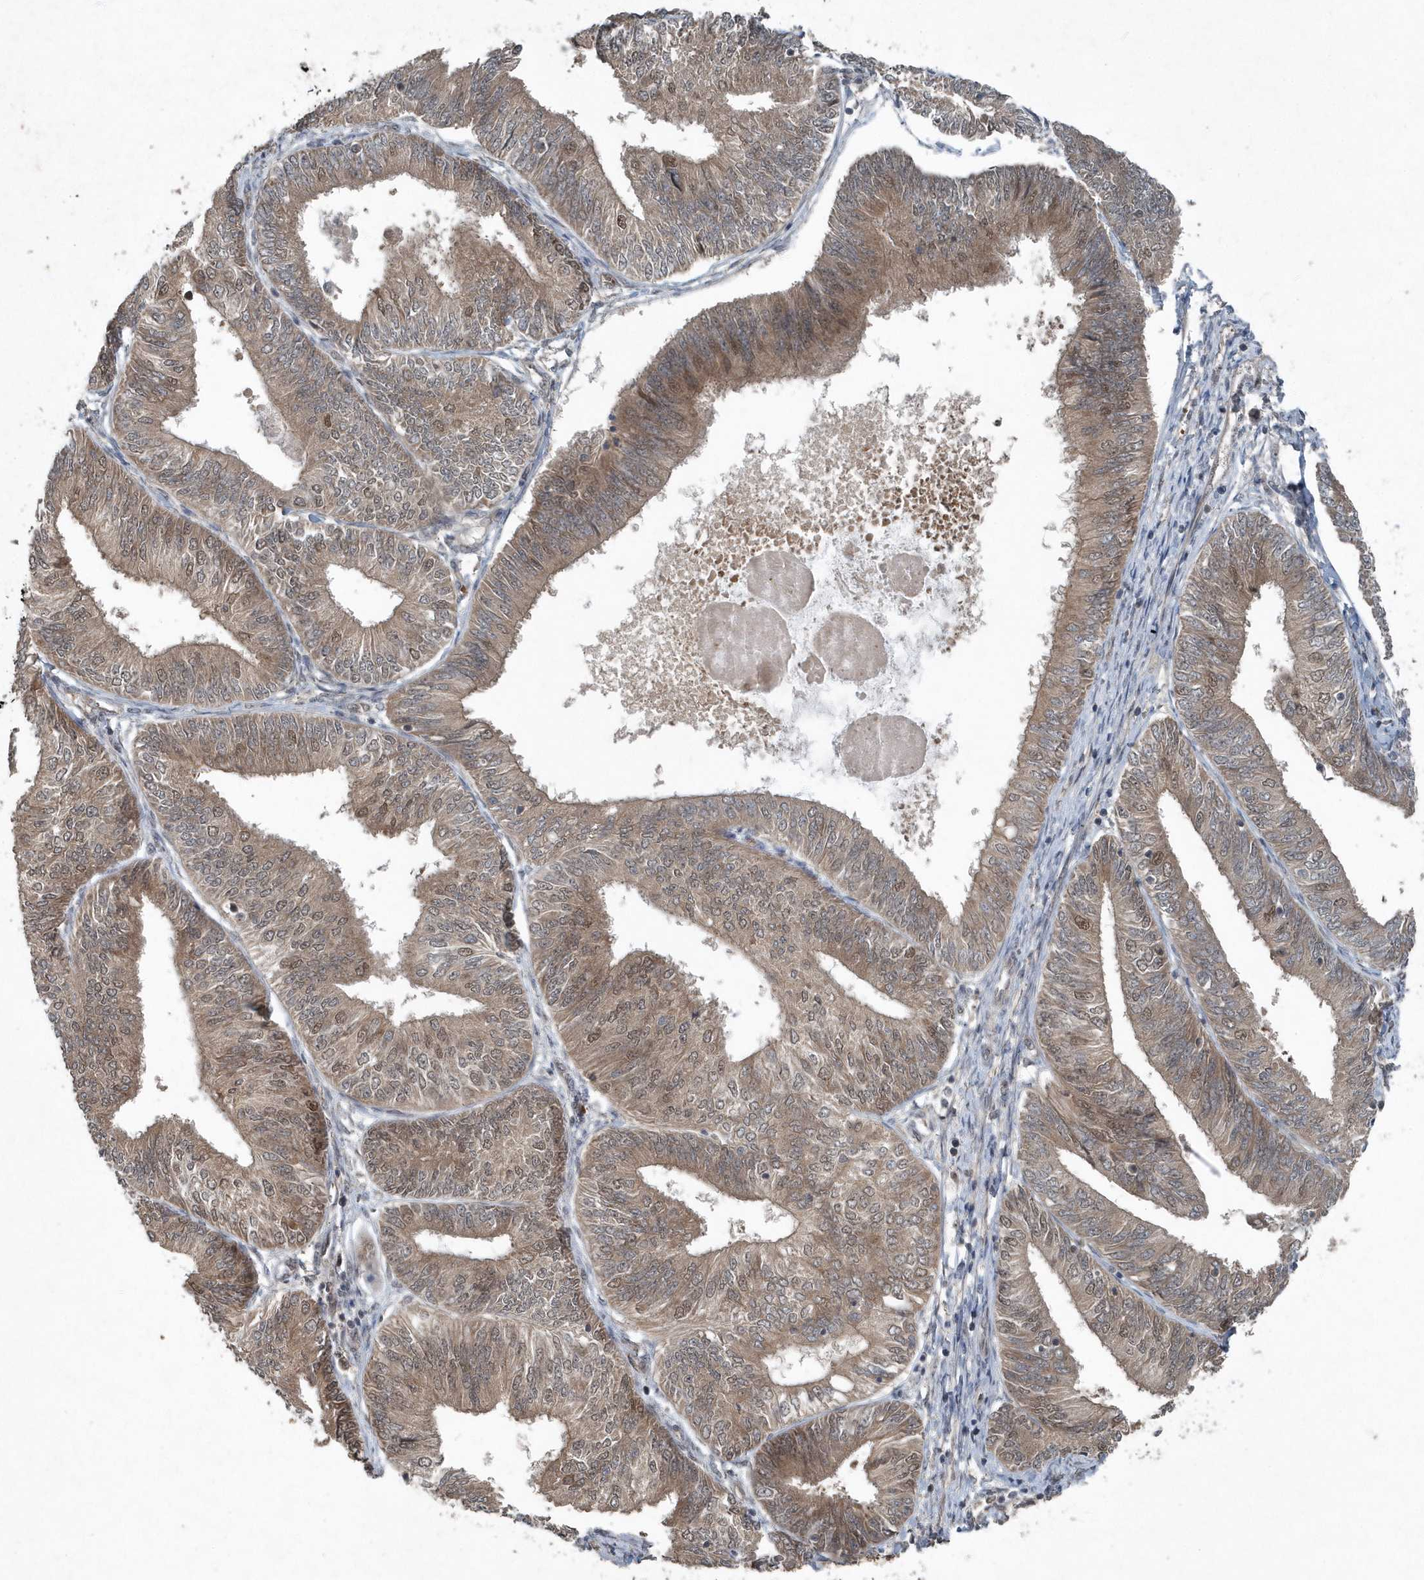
{"staining": {"intensity": "moderate", "quantity": ">75%", "location": "cytoplasmic/membranous,nuclear"}, "tissue": "endometrial cancer", "cell_type": "Tumor cells", "image_type": "cancer", "snomed": [{"axis": "morphology", "description": "Adenocarcinoma, NOS"}, {"axis": "topography", "description": "Endometrium"}], "caption": "Moderate cytoplasmic/membranous and nuclear staining is present in approximately >75% of tumor cells in endometrial cancer. (DAB (3,3'-diaminobenzidine) IHC, brown staining for protein, blue staining for nuclei).", "gene": "QTRT2", "patient": {"sex": "female", "age": 58}}